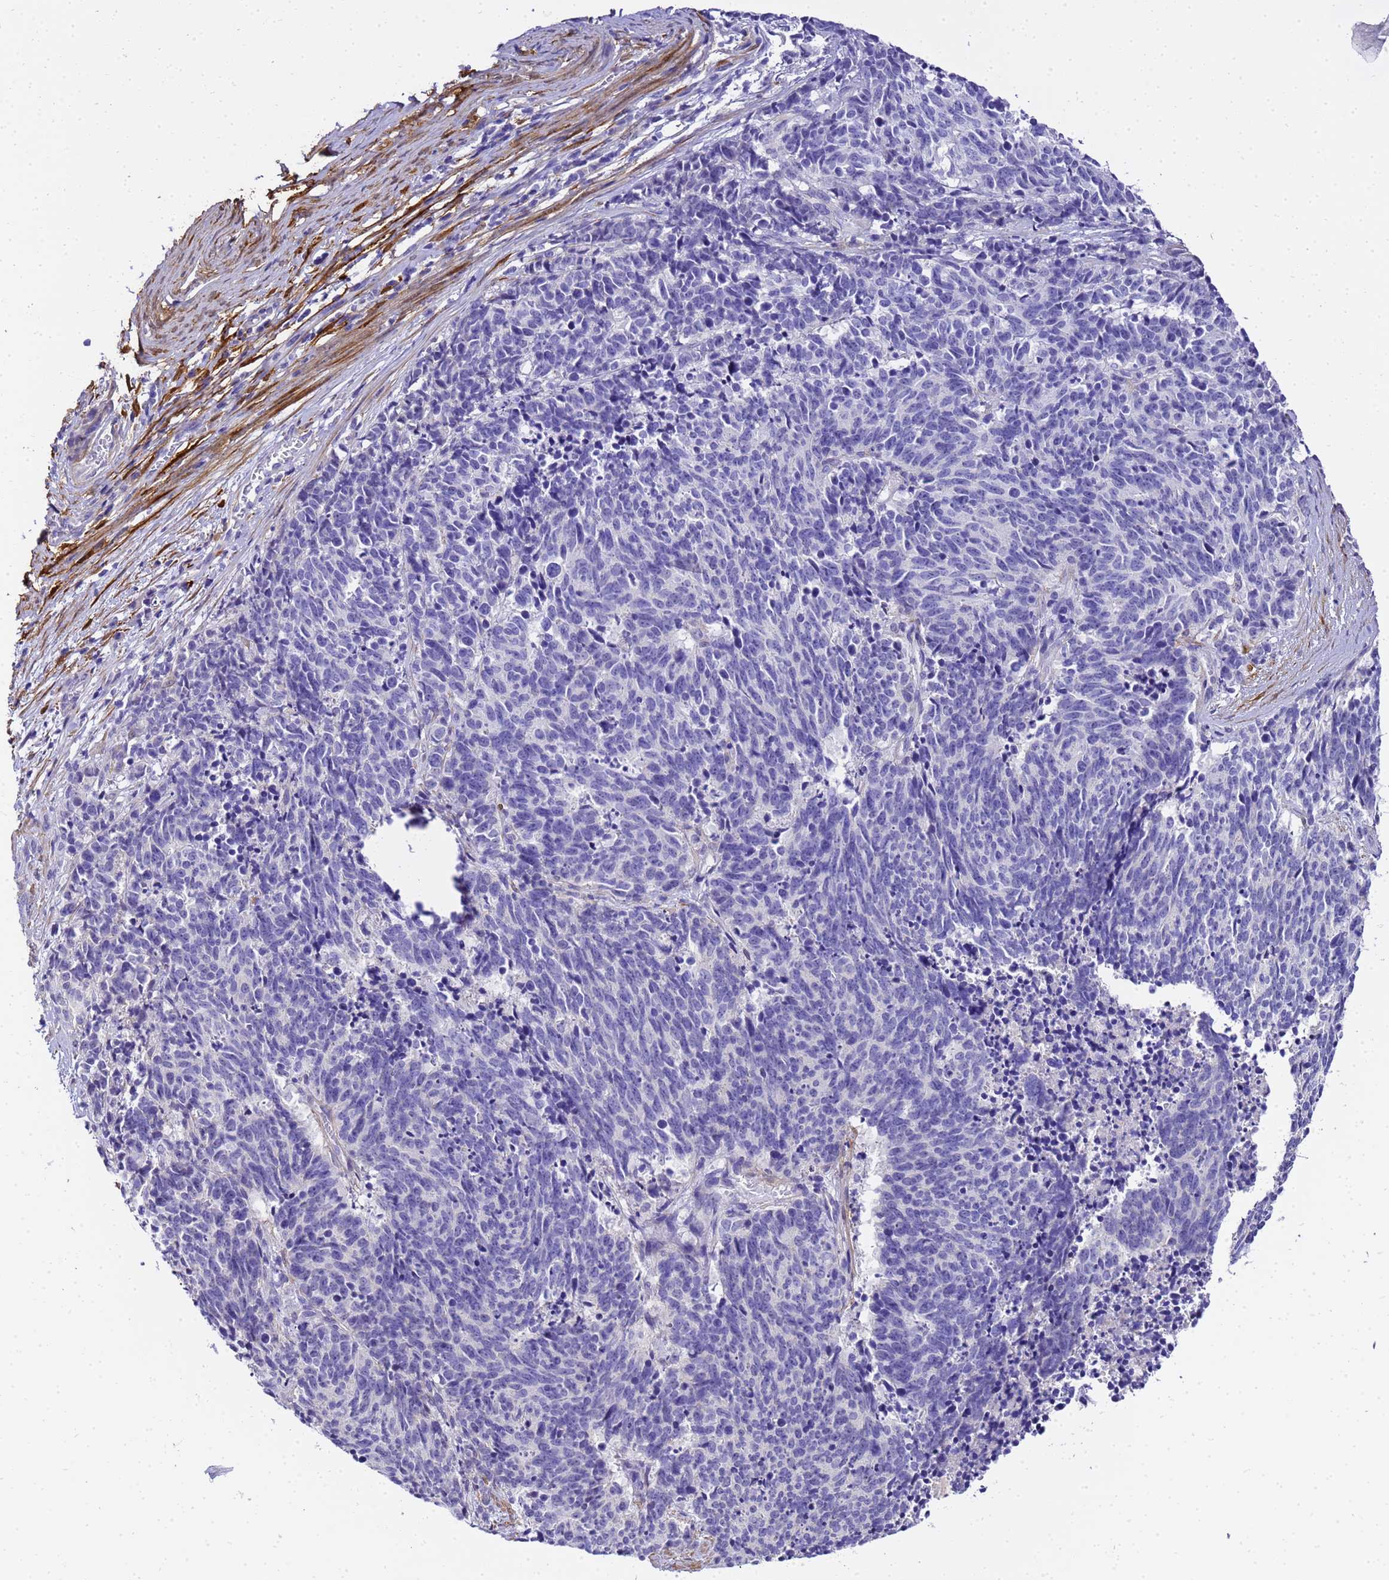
{"staining": {"intensity": "negative", "quantity": "none", "location": "none"}, "tissue": "cervical cancer", "cell_type": "Tumor cells", "image_type": "cancer", "snomed": [{"axis": "morphology", "description": "Squamous cell carcinoma, NOS"}, {"axis": "topography", "description": "Cervix"}], "caption": "IHC photomicrograph of human squamous cell carcinoma (cervical) stained for a protein (brown), which demonstrates no expression in tumor cells.", "gene": "HSPB6", "patient": {"sex": "female", "age": 29}}